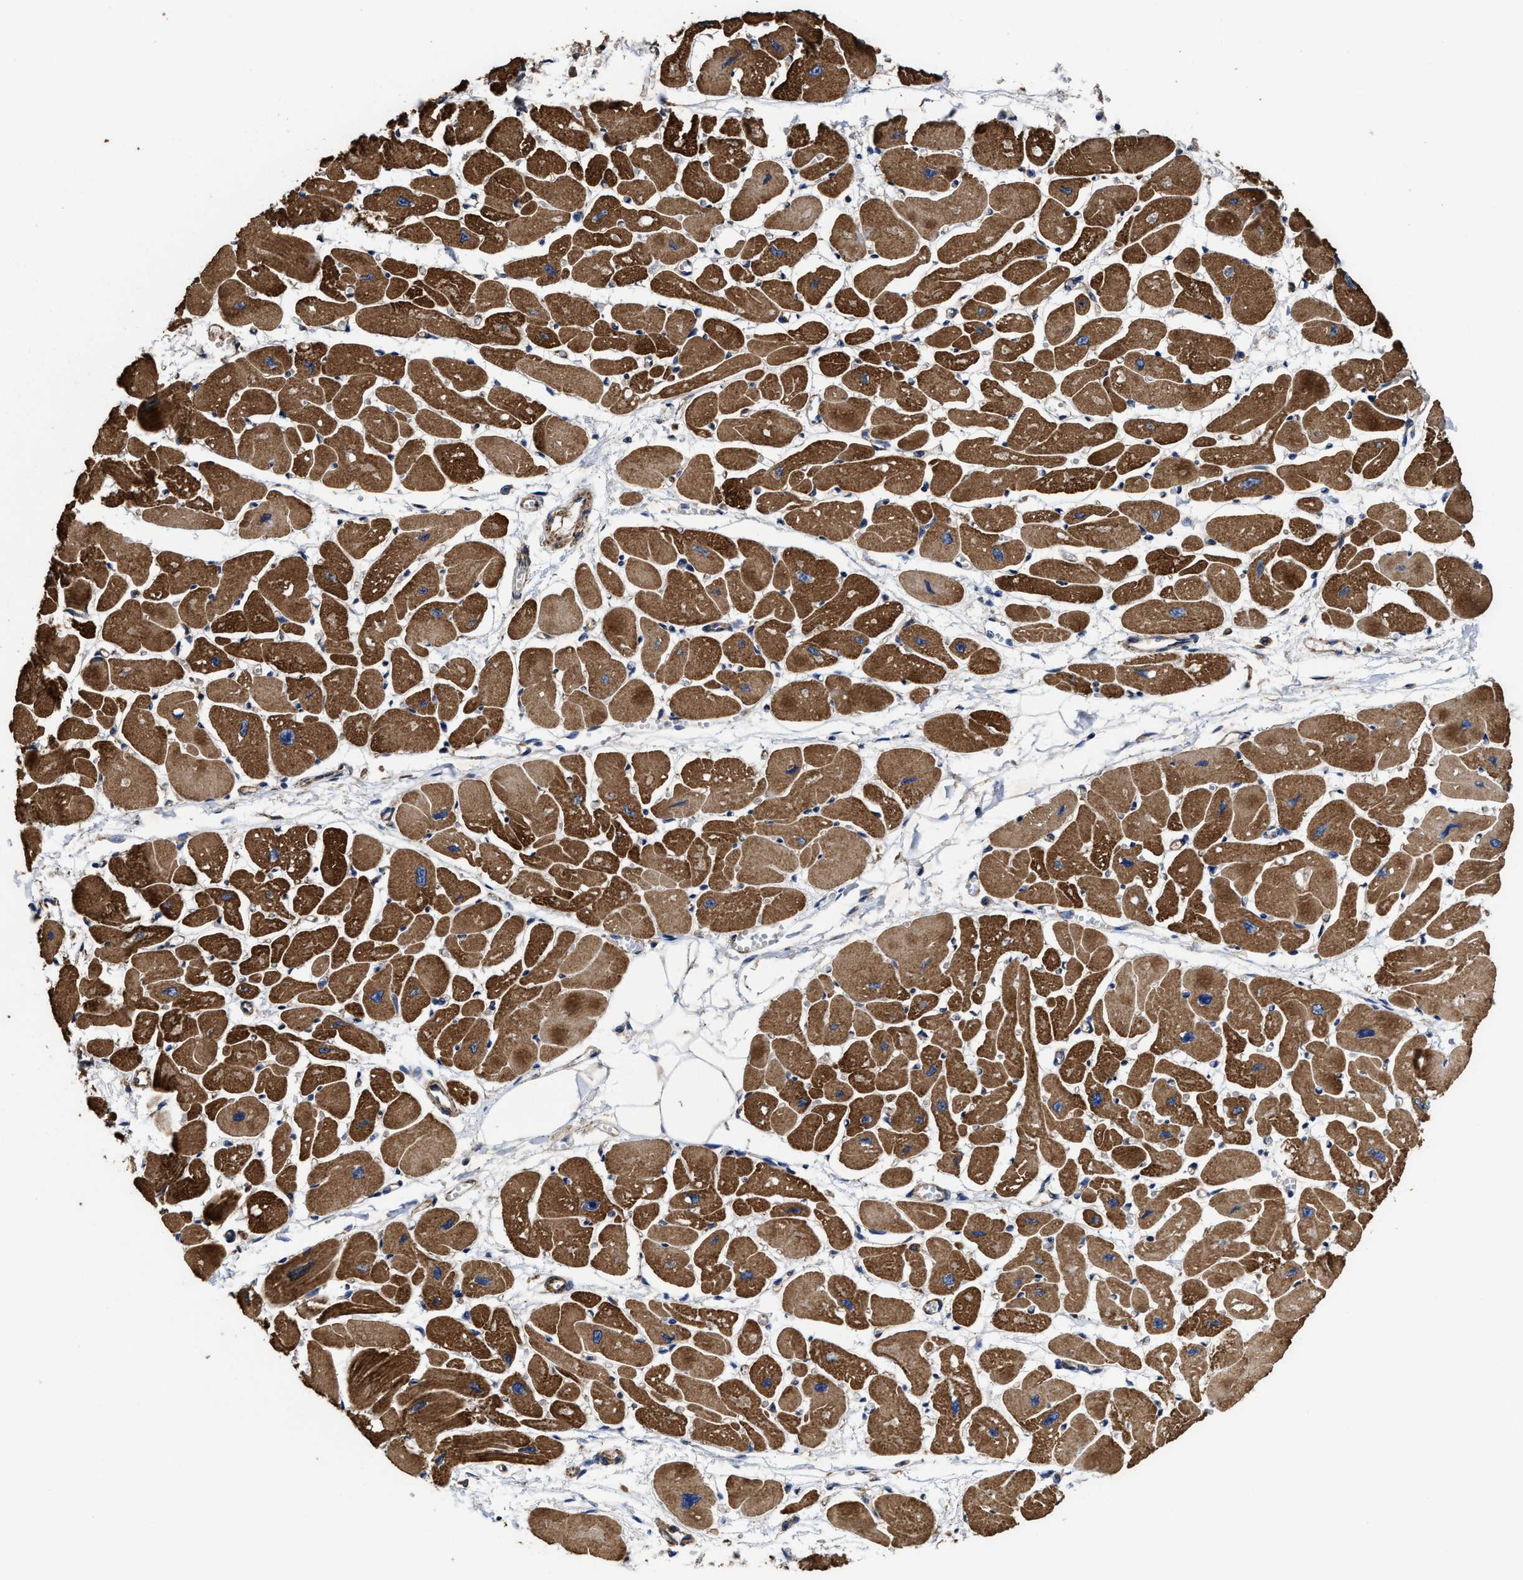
{"staining": {"intensity": "strong", "quantity": ">75%", "location": "cytoplasmic/membranous"}, "tissue": "heart muscle", "cell_type": "Cardiomyocytes", "image_type": "normal", "snomed": [{"axis": "morphology", "description": "Normal tissue, NOS"}, {"axis": "topography", "description": "Heart"}], "caption": "Cardiomyocytes reveal high levels of strong cytoplasmic/membranous staining in approximately >75% of cells in benign heart muscle. (brown staining indicates protein expression, while blue staining denotes nuclei).", "gene": "SFXN4", "patient": {"sex": "female", "age": 54}}